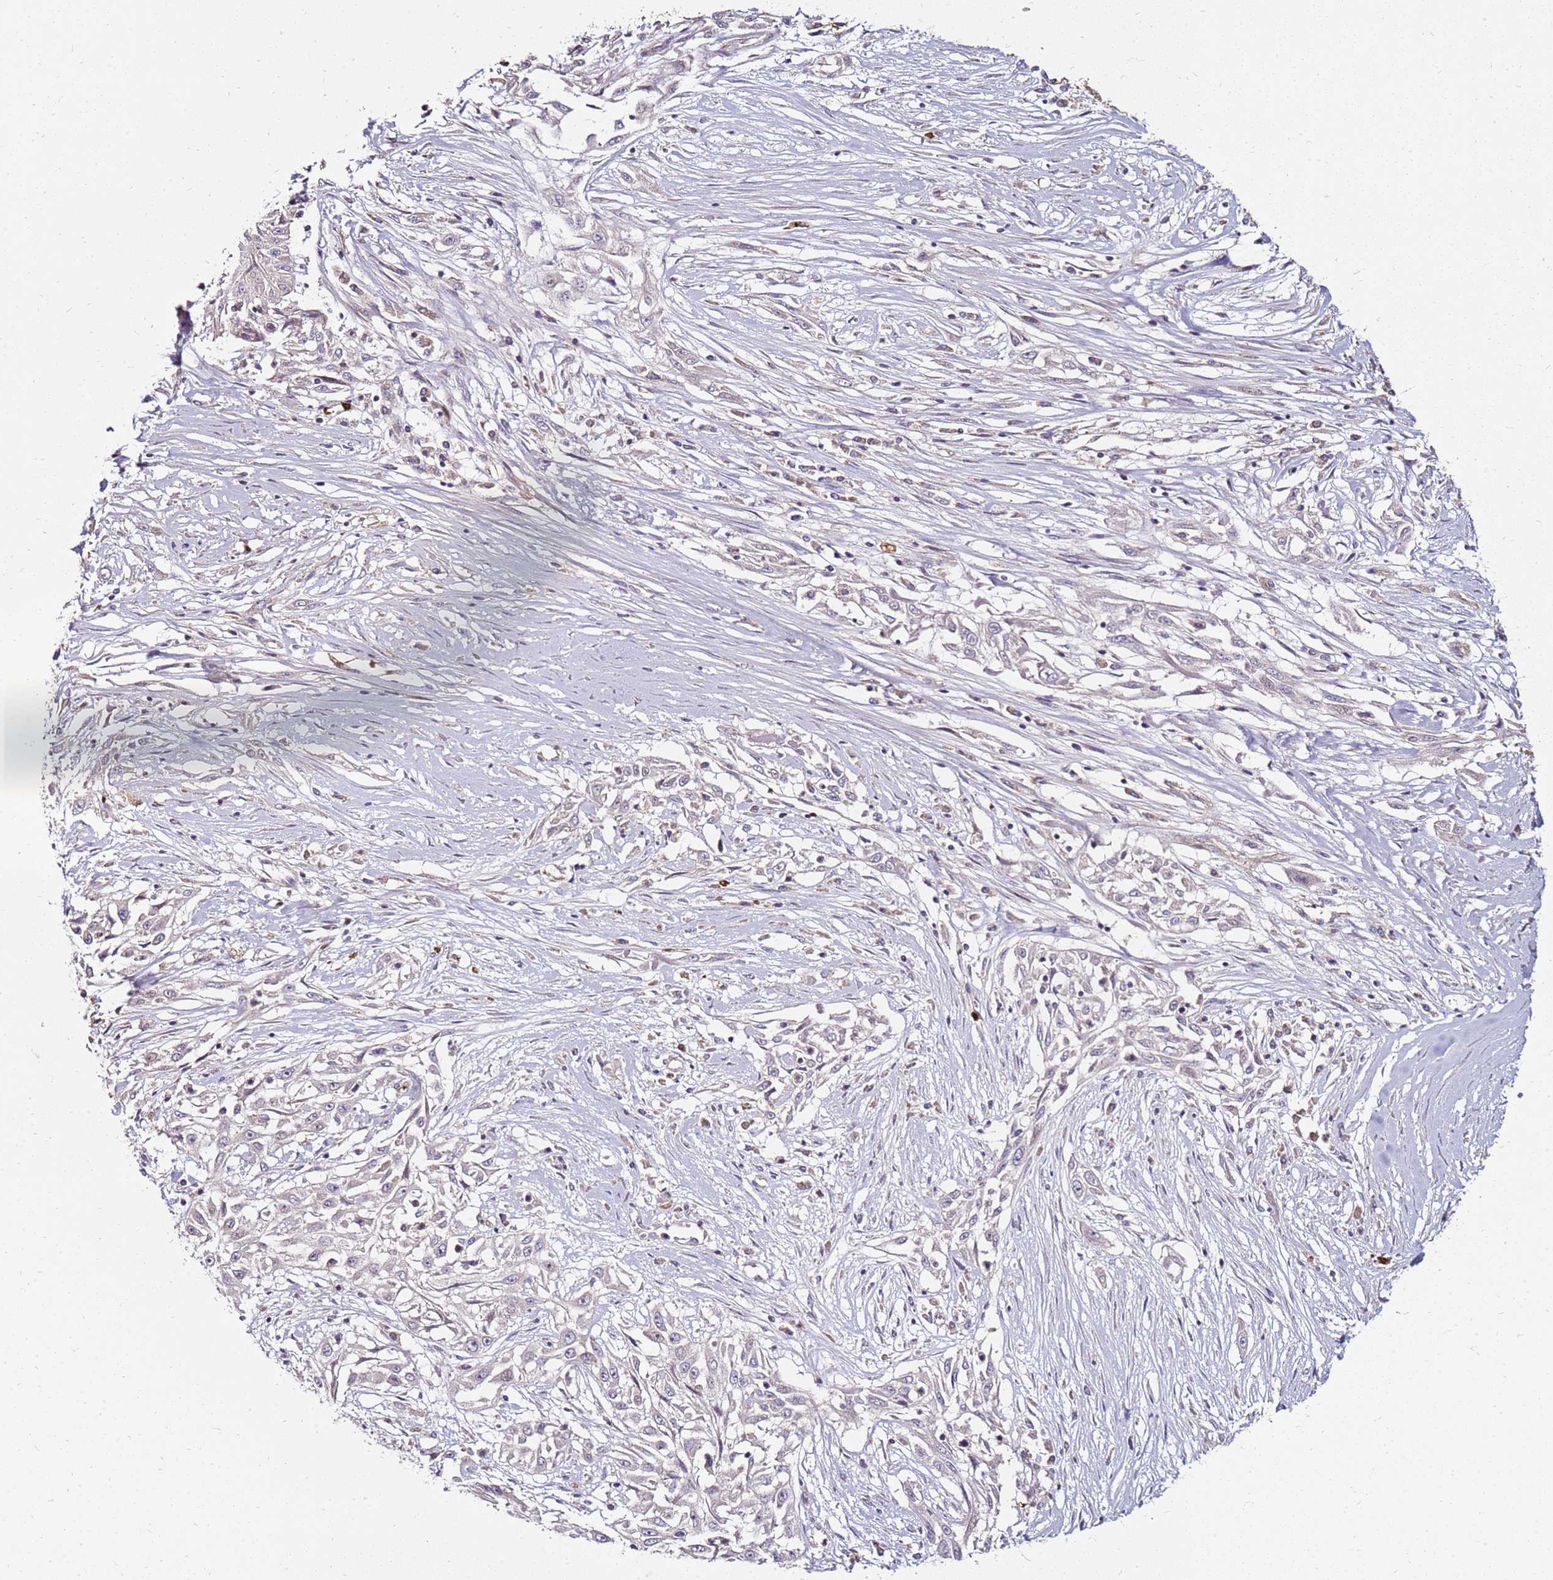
{"staining": {"intensity": "negative", "quantity": "none", "location": "none"}, "tissue": "skin cancer", "cell_type": "Tumor cells", "image_type": "cancer", "snomed": [{"axis": "morphology", "description": "Squamous cell carcinoma, NOS"}, {"axis": "morphology", "description": "Squamous cell carcinoma, metastatic, NOS"}, {"axis": "topography", "description": "Skin"}, {"axis": "topography", "description": "Lymph node"}], "caption": "The immunohistochemistry histopathology image has no significant positivity in tumor cells of skin cancer tissue. (DAB (3,3'-diaminobenzidine) immunohistochemistry (IHC) with hematoxylin counter stain).", "gene": "RNF11", "patient": {"sex": "male", "age": 75}}